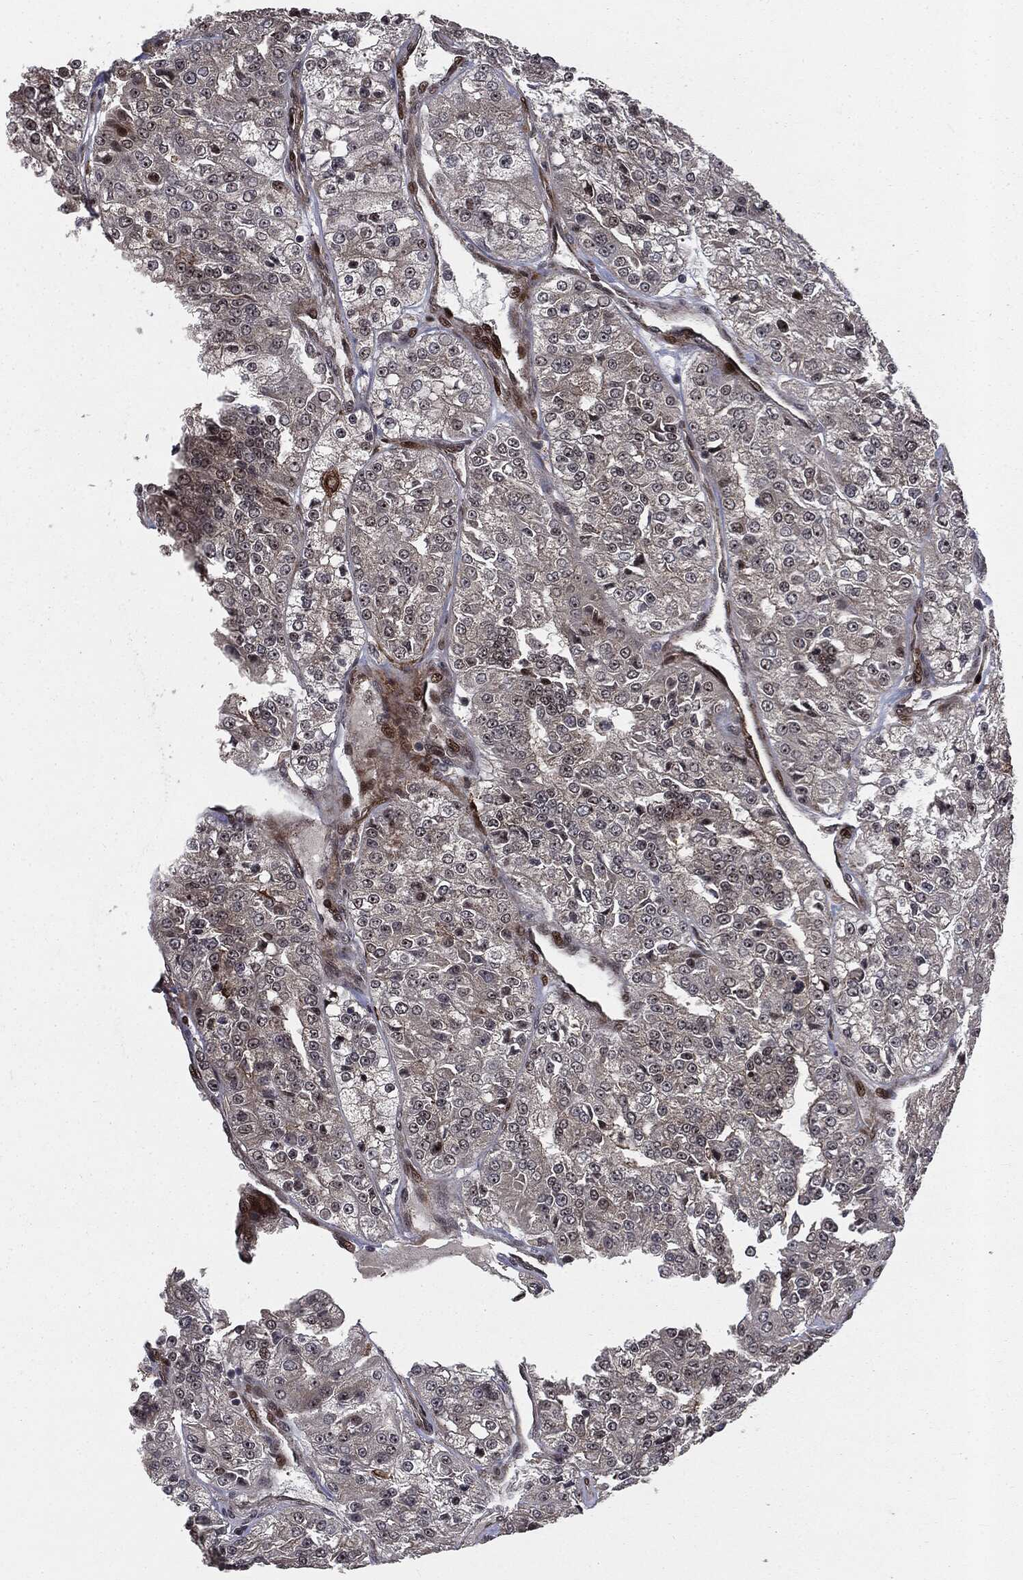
{"staining": {"intensity": "weak", "quantity": "<25%", "location": "nuclear"}, "tissue": "renal cancer", "cell_type": "Tumor cells", "image_type": "cancer", "snomed": [{"axis": "morphology", "description": "Adenocarcinoma, NOS"}, {"axis": "topography", "description": "Kidney"}], "caption": "DAB immunohistochemical staining of human adenocarcinoma (renal) exhibits no significant expression in tumor cells.", "gene": "SMAD4", "patient": {"sex": "female", "age": 63}}